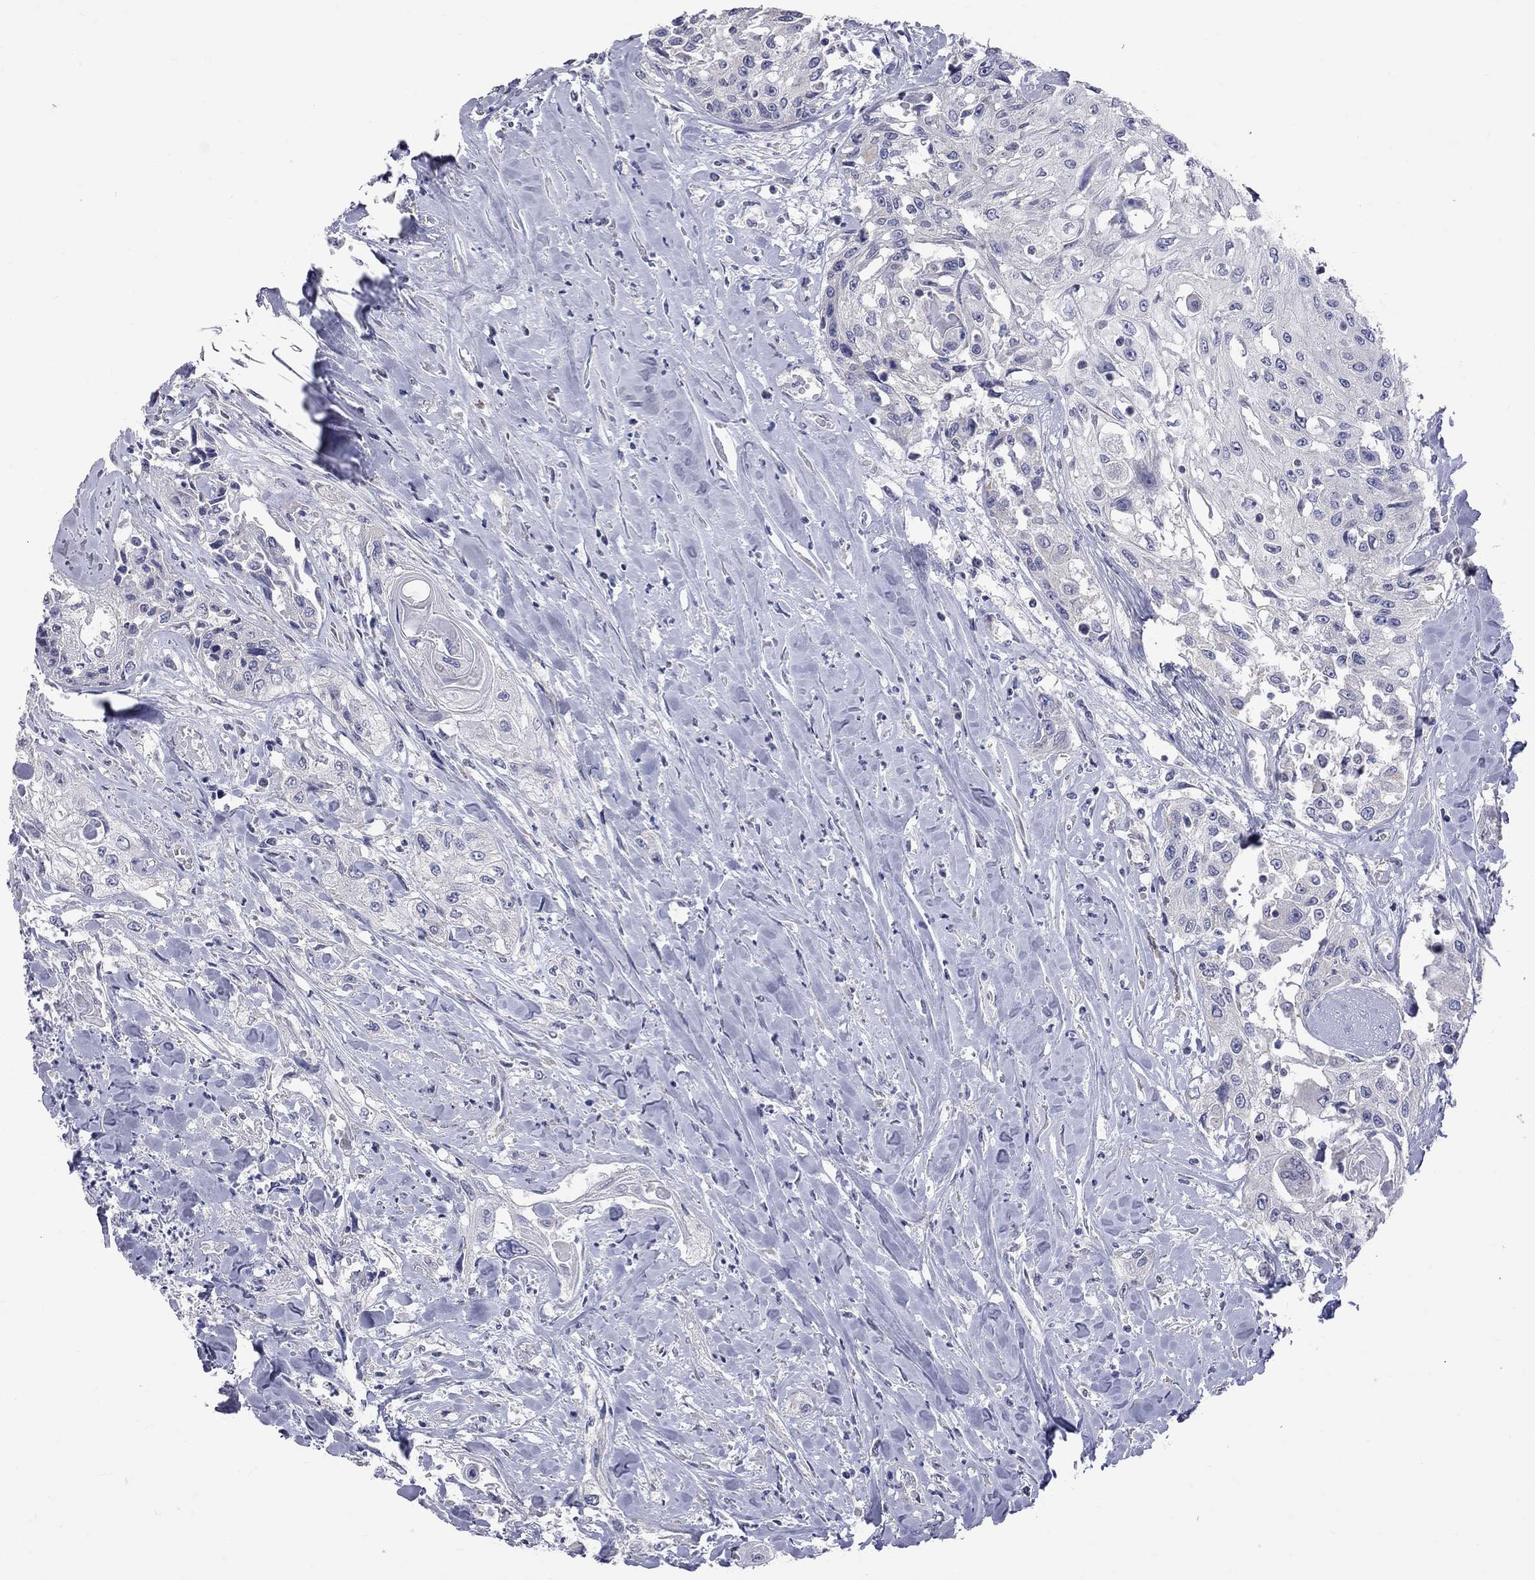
{"staining": {"intensity": "negative", "quantity": "none", "location": "none"}, "tissue": "head and neck cancer", "cell_type": "Tumor cells", "image_type": "cancer", "snomed": [{"axis": "morphology", "description": "Normal tissue, NOS"}, {"axis": "morphology", "description": "Squamous cell carcinoma, NOS"}, {"axis": "topography", "description": "Oral tissue"}, {"axis": "topography", "description": "Peripheral nerve tissue"}, {"axis": "topography", "description": "Head-Neck"}], "caption": "A histopathology image of head and neck cancer (squamous cell carcinoma) stained for a protein displays no brown staining in tumor cells. The staining is performed using DAB brown chromogen with nuclei counter-stained in using hematoxylin.", "gene": "OPRK1", "patient": {"sex": "female", "age": 59}}